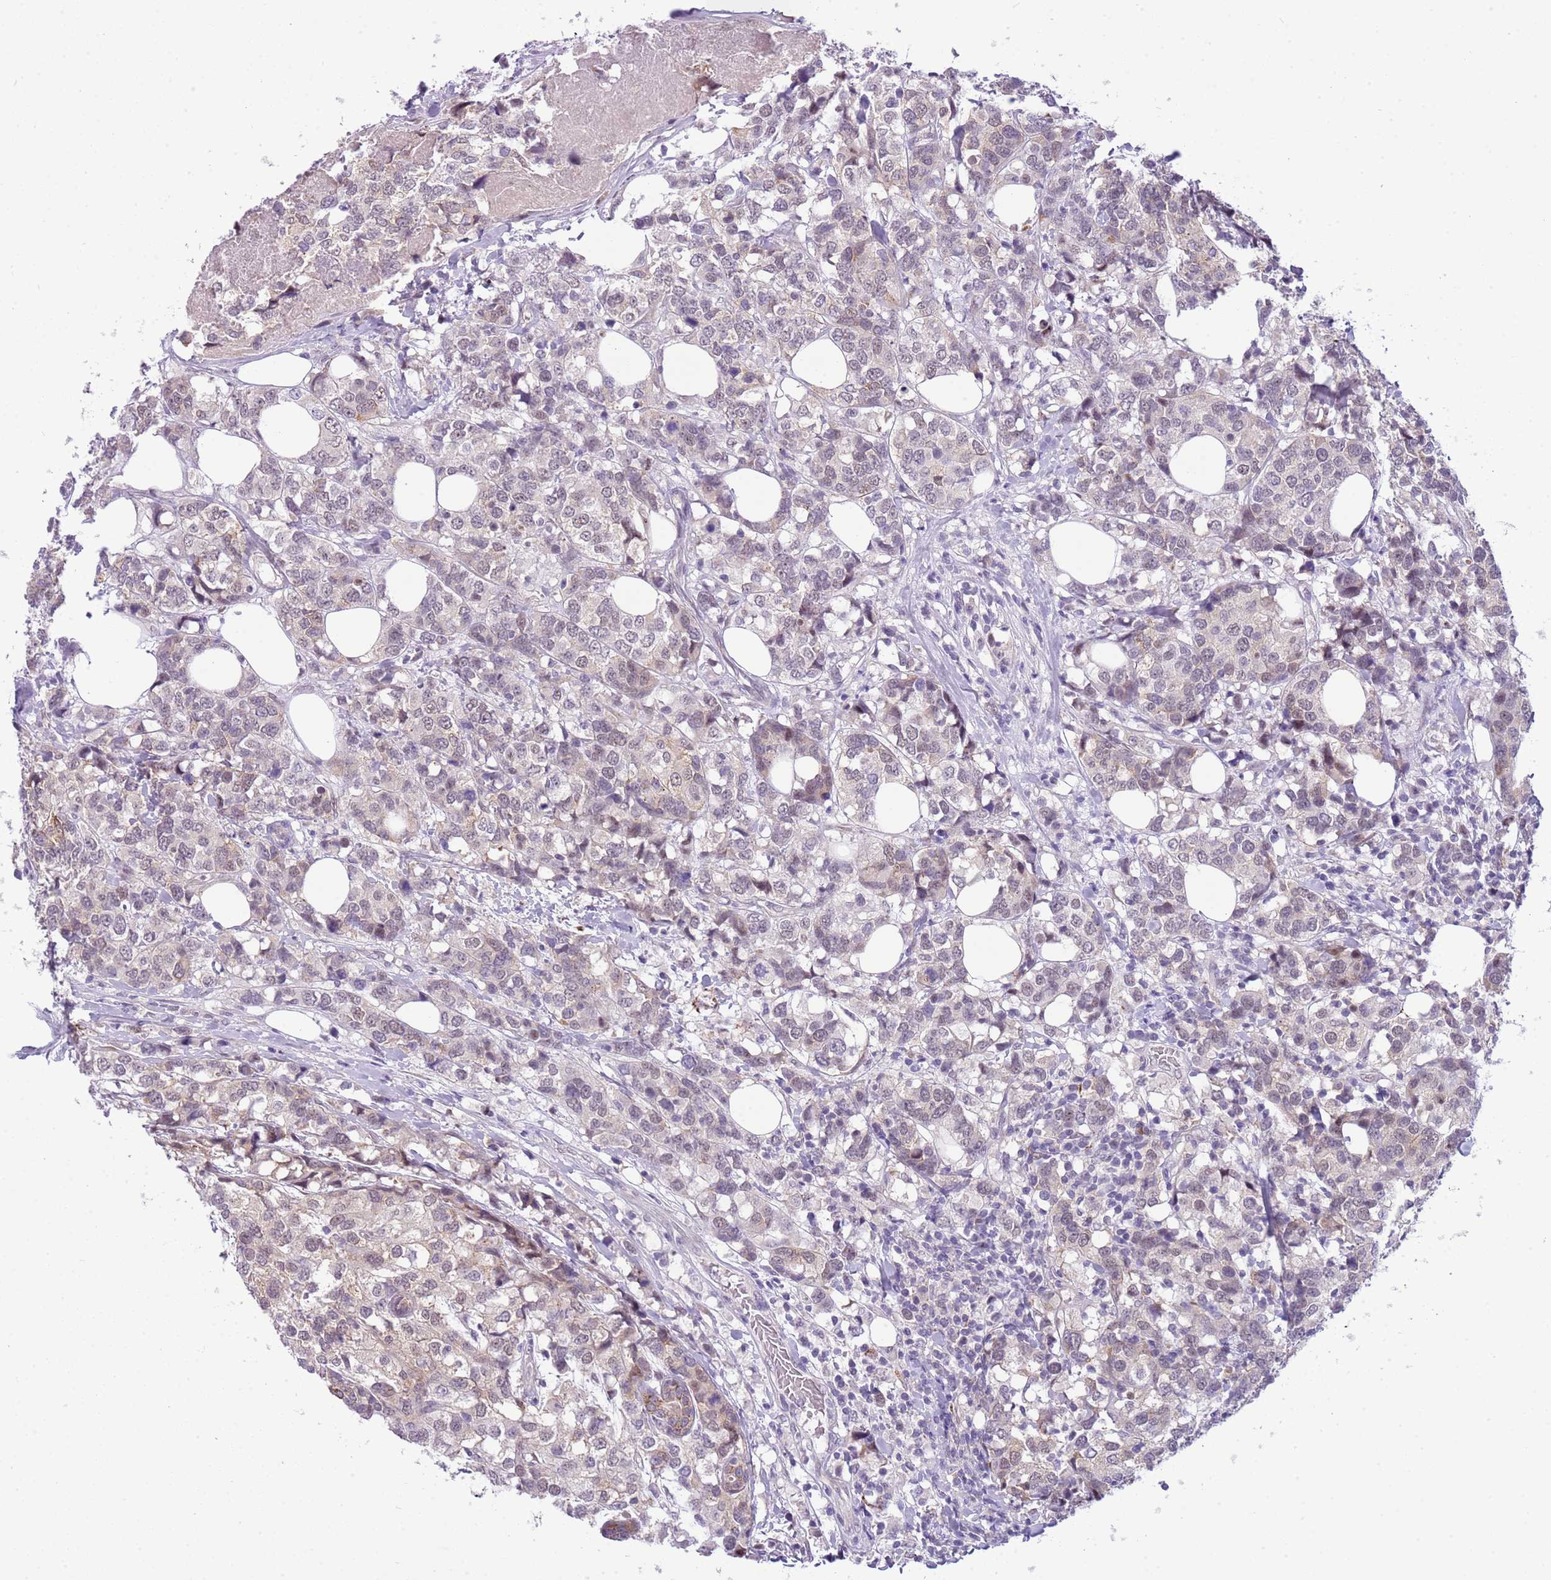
{"staining": {"intensity": "negative", "quantity": "none", "location": "none"}, "tissue": "breast cancer", "cell_type": "Tumor cells", "image_type": "cancer", "snomed": [{"axis": "morphology", "description": "Lobular carcinoma"}, {"axis": "topography", "description": "Breast"}], "caption": "This is a photomicrograph of immunohistochemistry staining of breast cancer (lobular carcinoma), which shows no expression in tumor cells.", "gene": "FAM120C", "patient": {"sex": "female", "age": 59}}